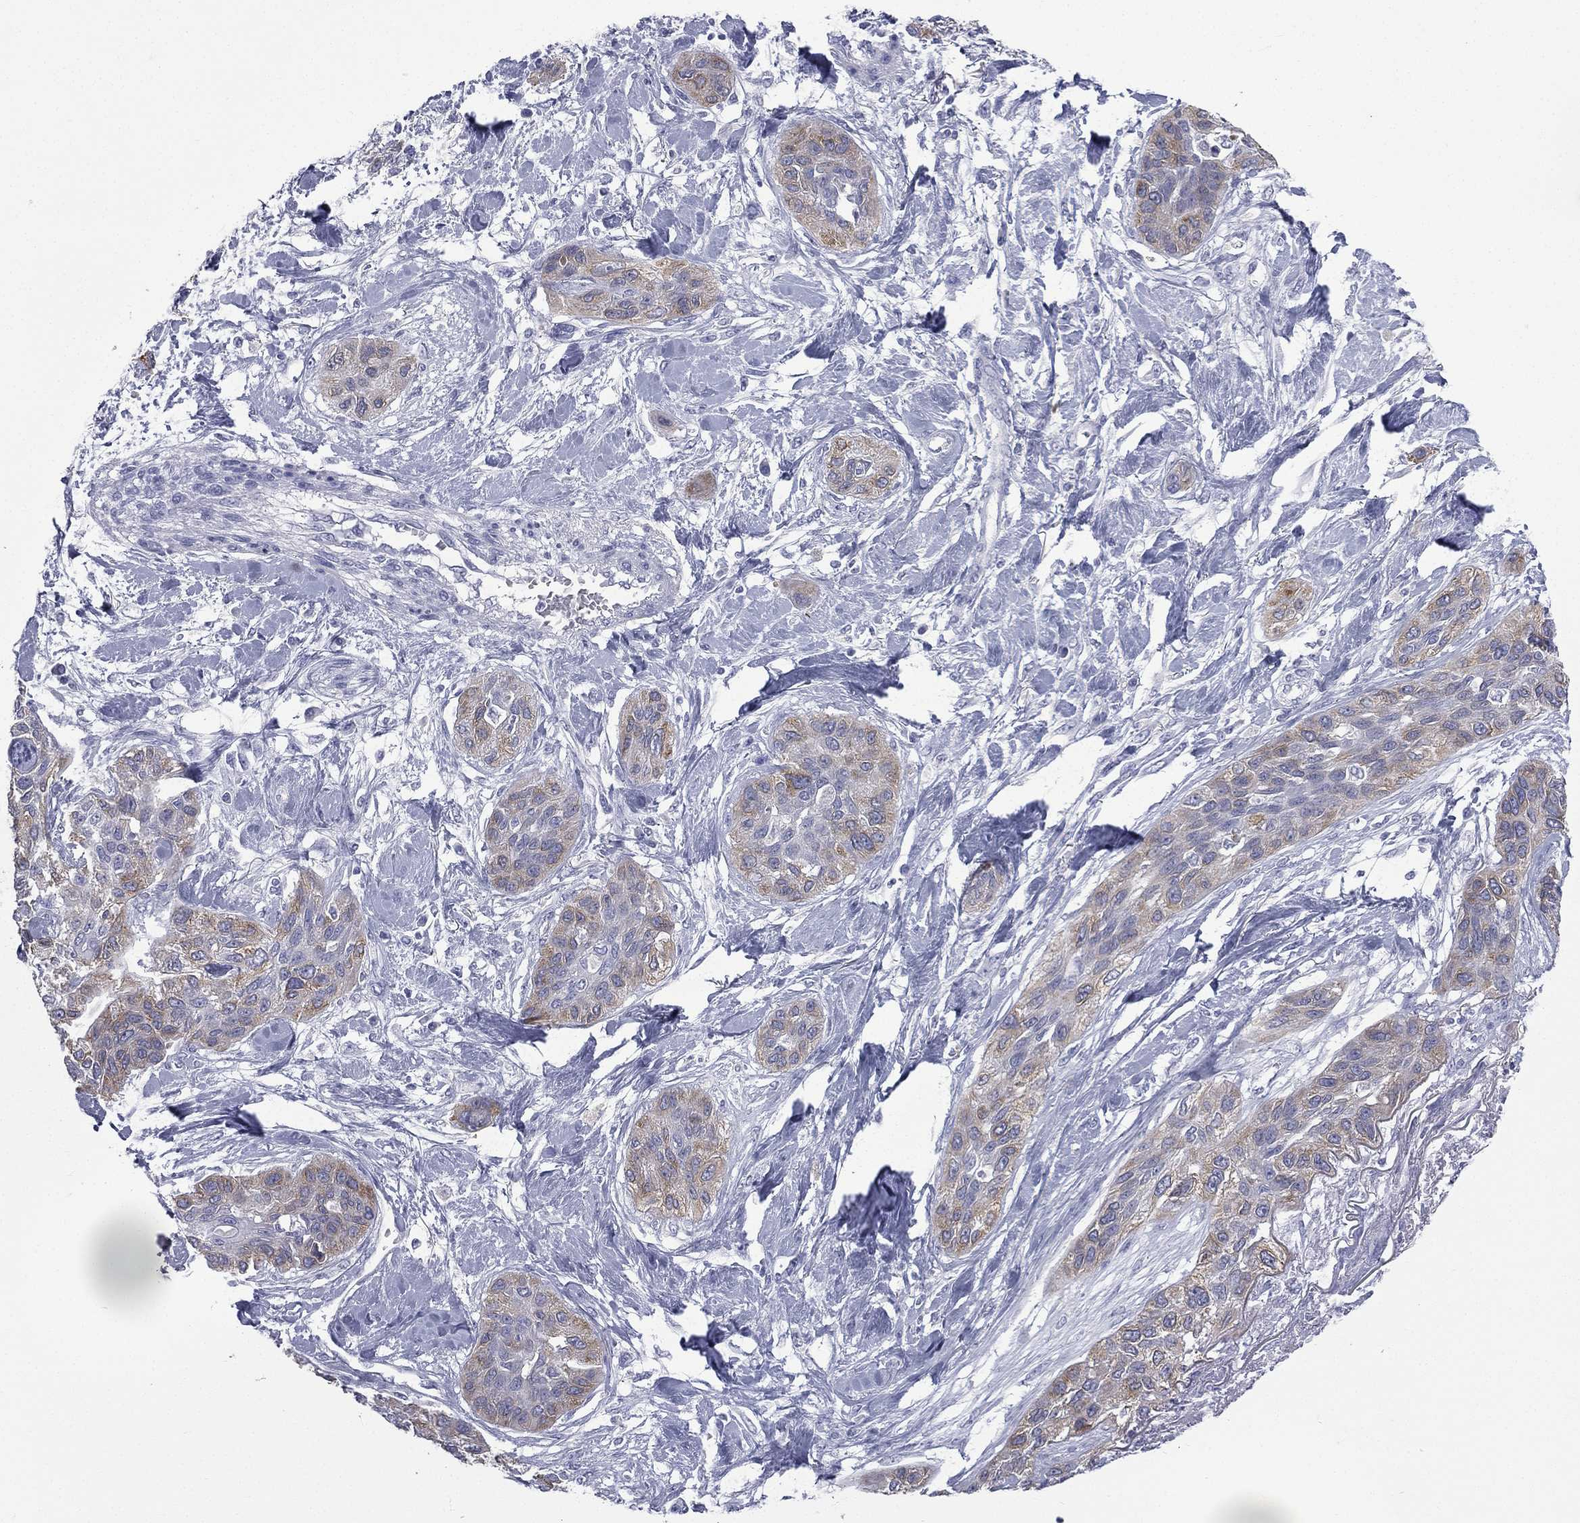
{"staining": {"intensity": "moderate", "quantity": "<25%", "location": "cytoplasmic/membranous"}, "tissue": "lung cancer", "cell_type": "Tumor cells", "image_type": "cancer", "snomed": [{"axis": "morphology", "description": "Squamous cell carcinoma, NOS"}, {"axis": "topography", "description": "Lung"}], "caption": "Protein staining of lung cancer tissue shows moderate cytoplasmic/membranous expression in approximately <25% of tumor cells. The staining was performed using DAB, with brown indicating positive protein expression. Nuclei are stained blue with hematoxylin.", "gene": "CES2", "patient": {"sex": "female", "age": 70}}